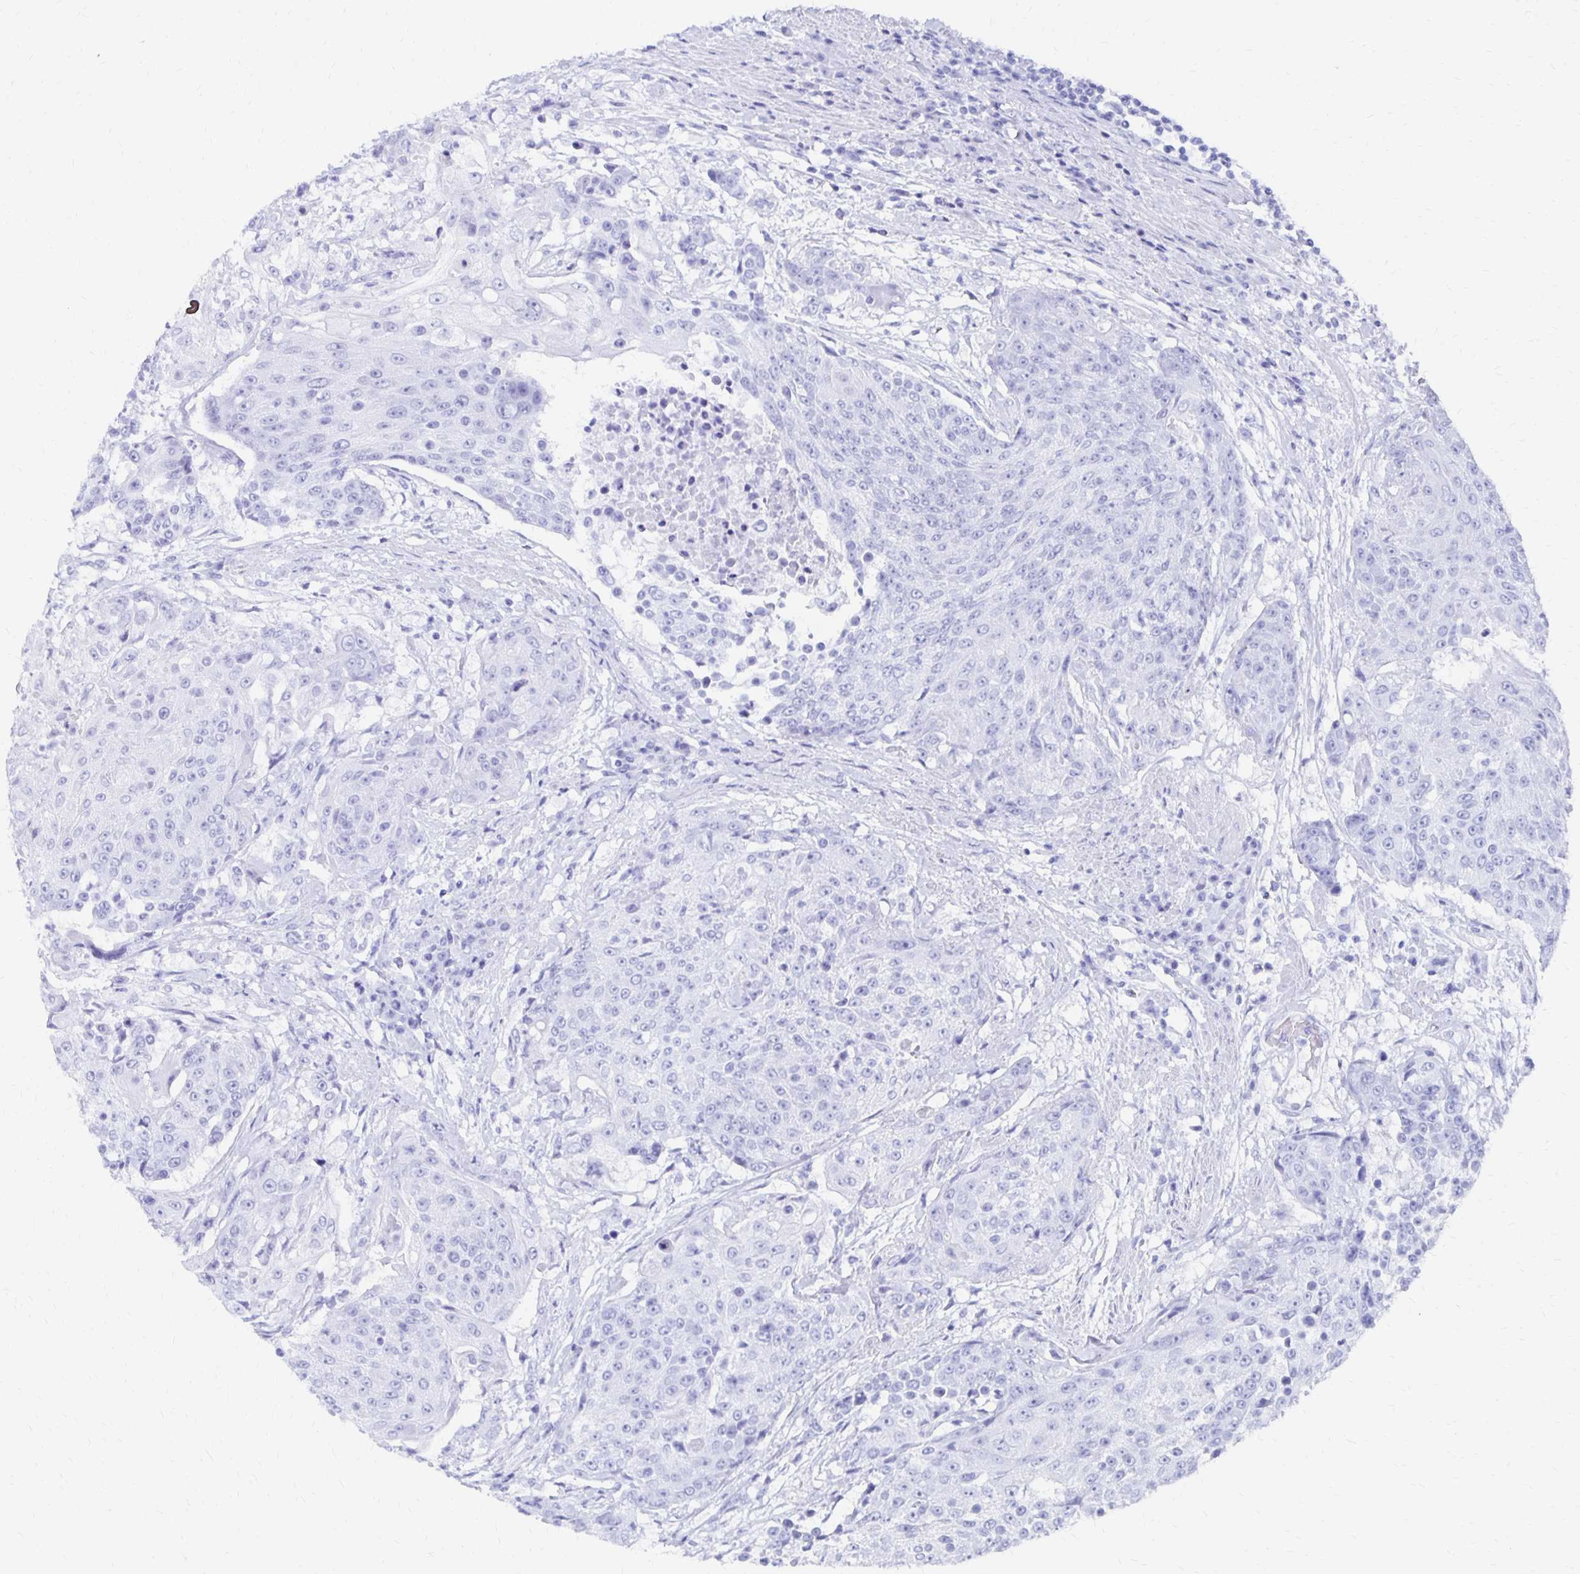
{"staining": {"intensity": "negative", "quantity": "none", "location": "none"}, "tissue": "urothelial cancer", "cell_type": "Tumor cells", "image_type": "cancer", "snomed": [{"axis": "morphology", "description": "Urothelial carcinoma, High grade"}, {"axis": "topography", "description": "Urinary bladder"}], "caption": "There is no significant staining in tumor cells of urothelial carcinoma (high-grade).", "gene": "SYT2", "patient": {"sex": "female", "age": 63}}